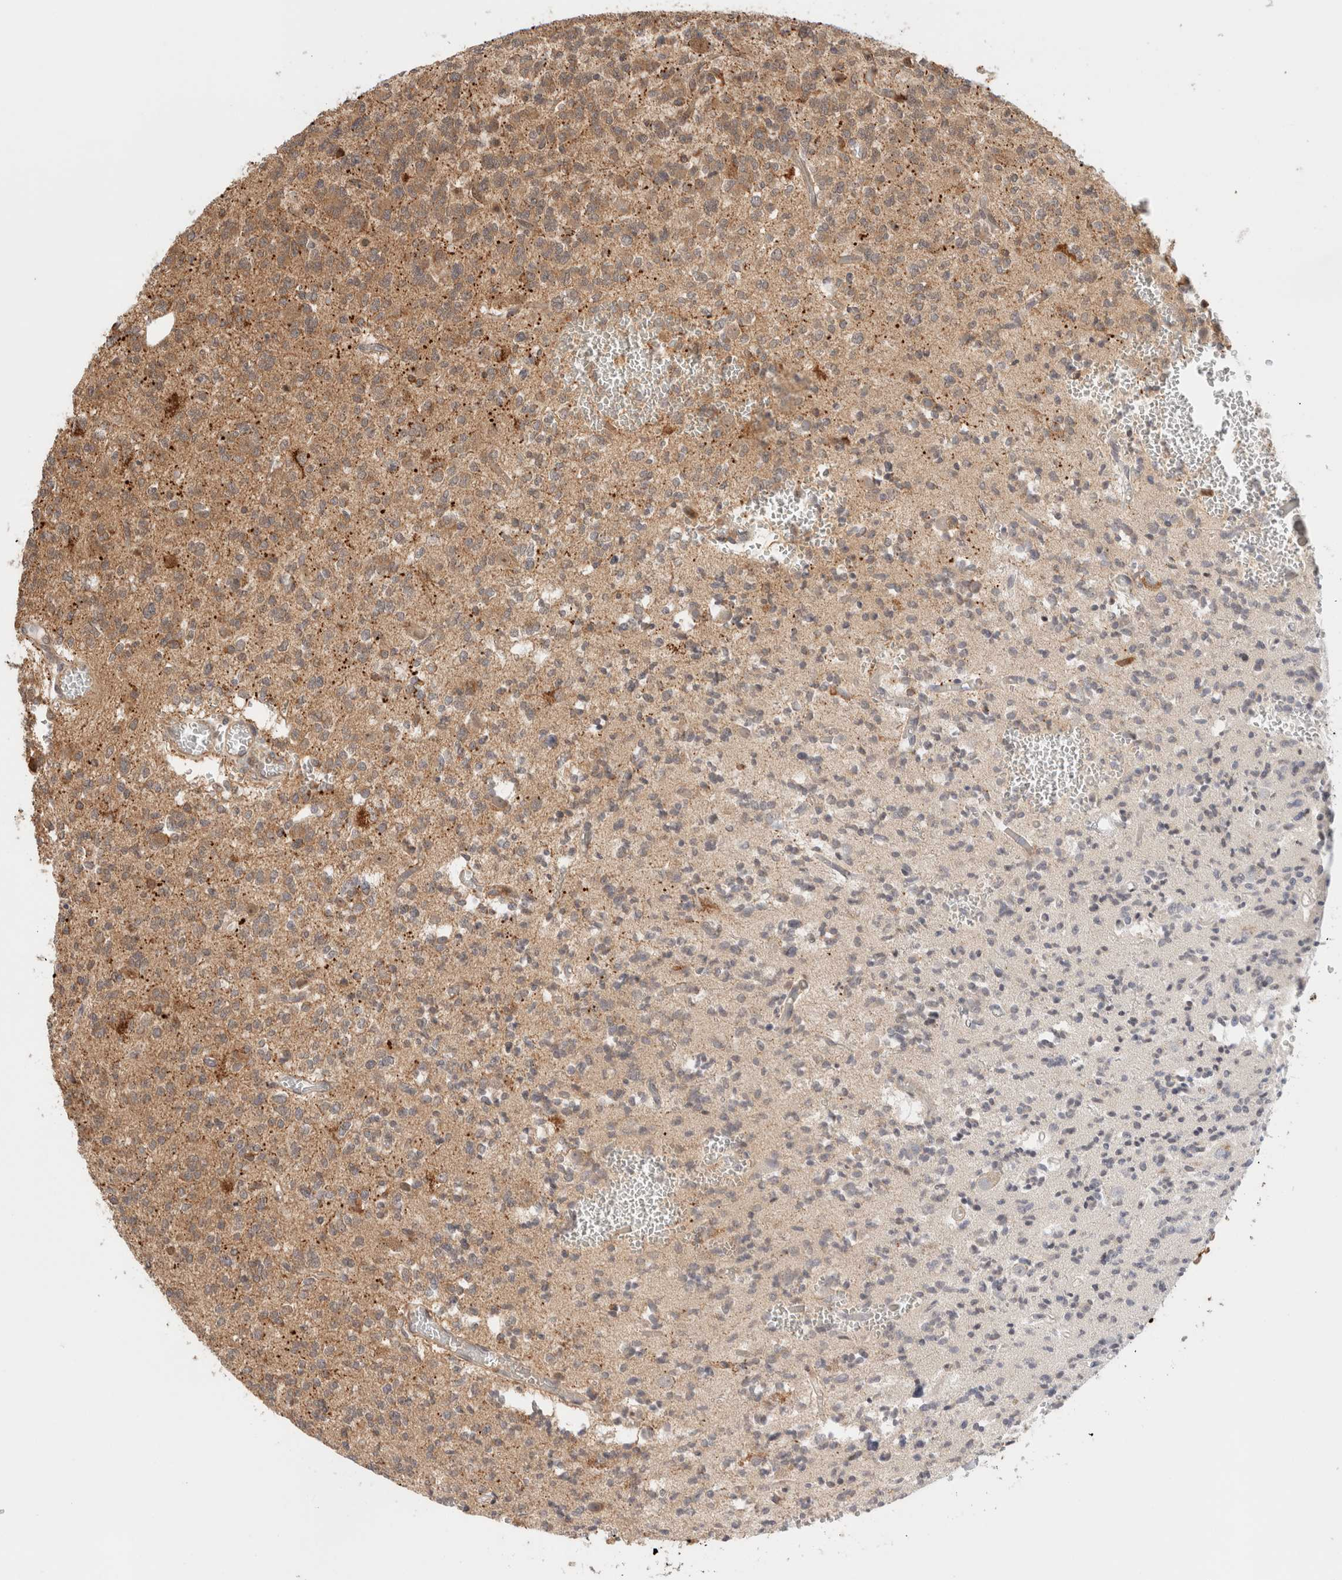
{"staining": {"intensity": "weak", "quantity": ">75%", "location": "cytoplasmic/membranous"}, "tissue": "glioma", "cell_type": "Tumor cells", "image_type": "cancer", "snomed": [{"axis": "morphology", "description": "Glioma, malignant, Low grade"}, {"axis": "topography", "description": "Brain"}], "caption": "The photomicrograph reveals immunohistochemical staining of glioma. There is weak cytoplasmic/membranous staining is present in about >75% of tumor cells. (Brightfield microscopy of DAB IHC at high magnification).", "gene": "OTUD6B", "patient": {"sex": "male", "age": 38}}